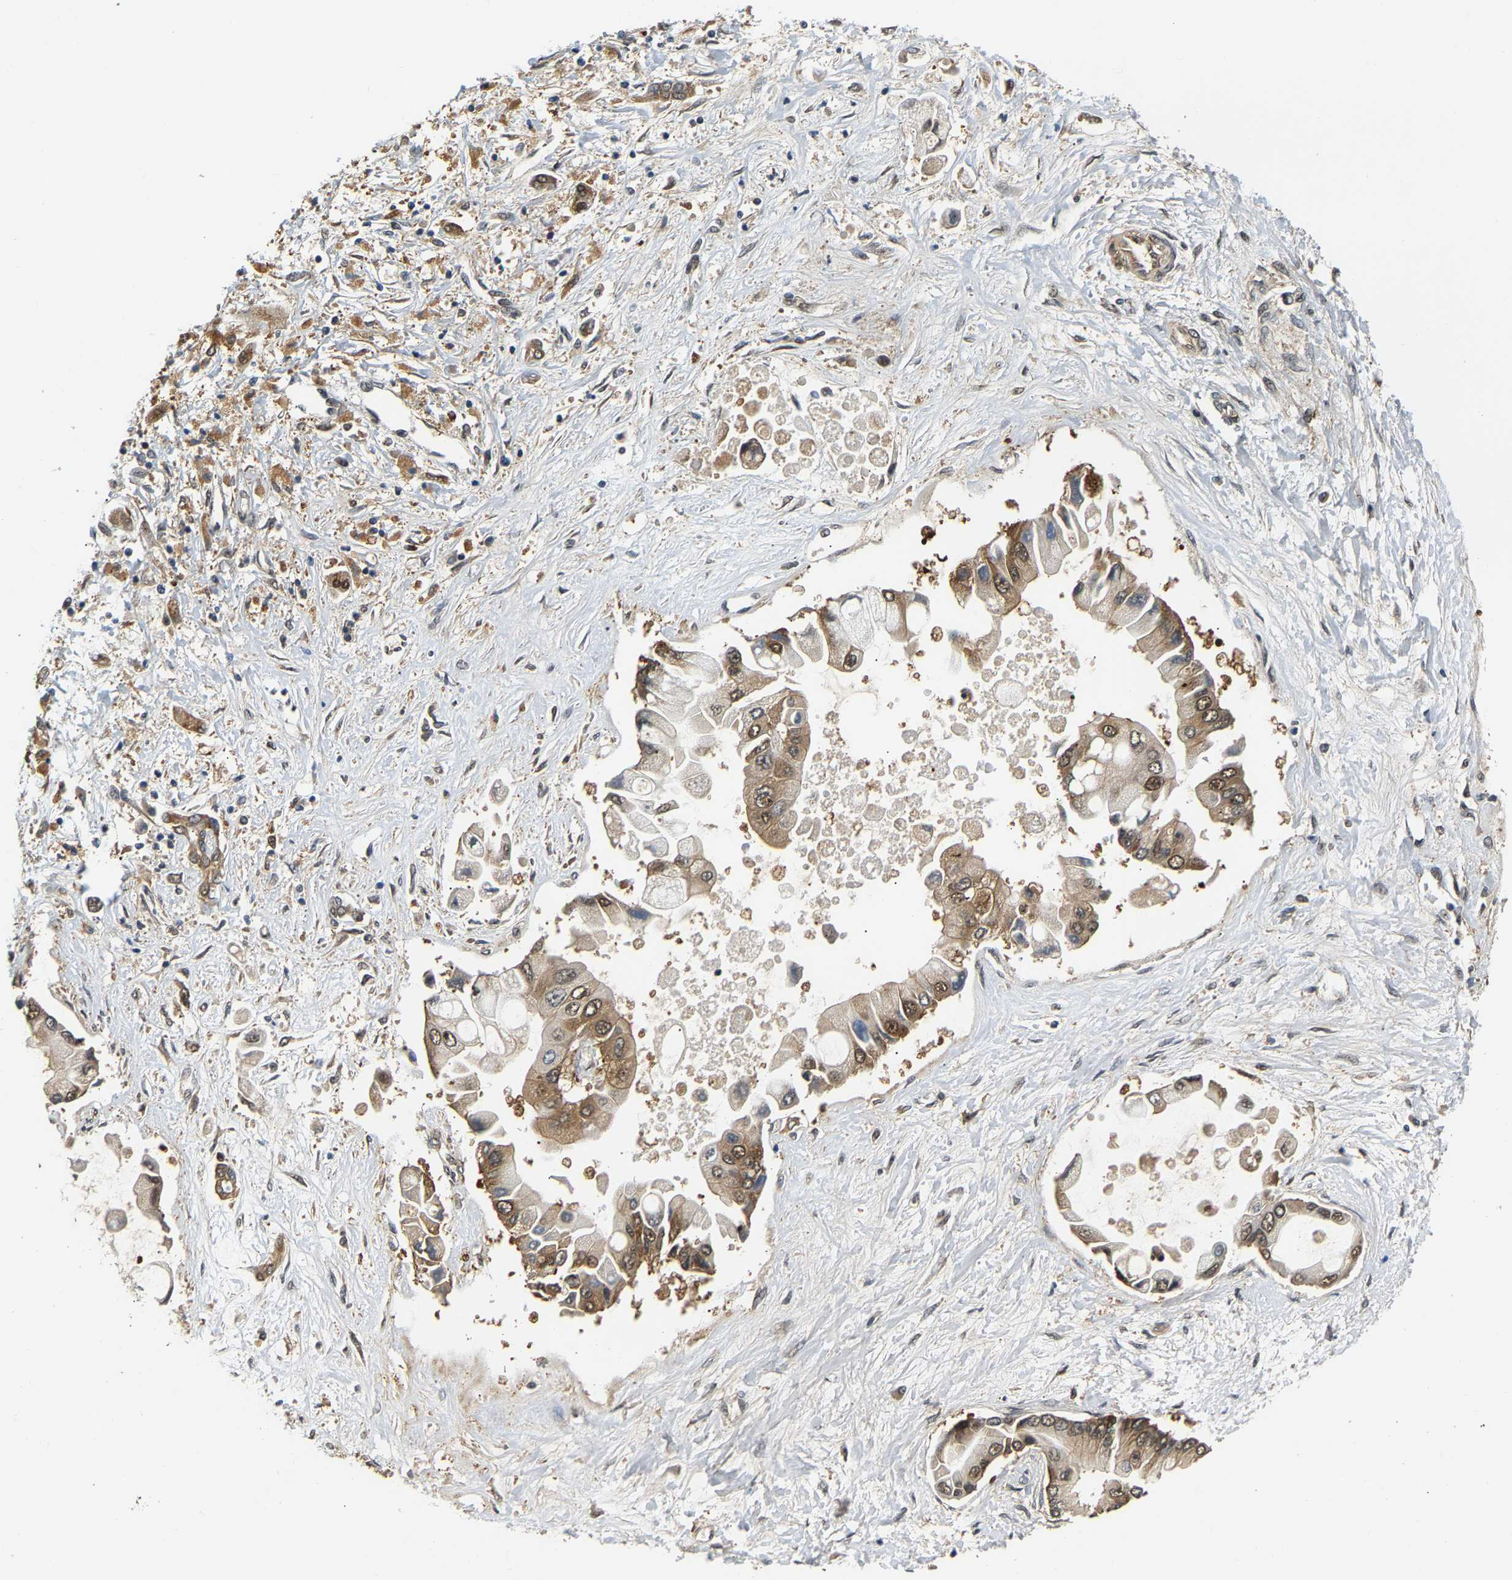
{"staining": {"intensity": "moderate", "quantity": ">75%", "location": "cytoplasmic/membranous,nuclear"}, "tissue": "liver cancer", "cell_type": "Tumor cells", "image_type": "cancer", "snomed": [{"axis": "morphology", "description": "Cholangiocarcinoma"}, {"axis": "topography", "description": "Liver"}], "caption": "IHC staining of liver cholangiocarcinoma, which displays medium levels of moderate cytoplasmic/membranous and nuclear staining in approximately >75% of tumor cells indicating moderate cytoplasmic/membranous and nuclear protein staining. The staining was performed using DAB (brown) for protein detection and nuclei were counterstained in hematoxylin (blue).", "gene": "LARP6", "patient": {"sex": "male", "age": 50}}